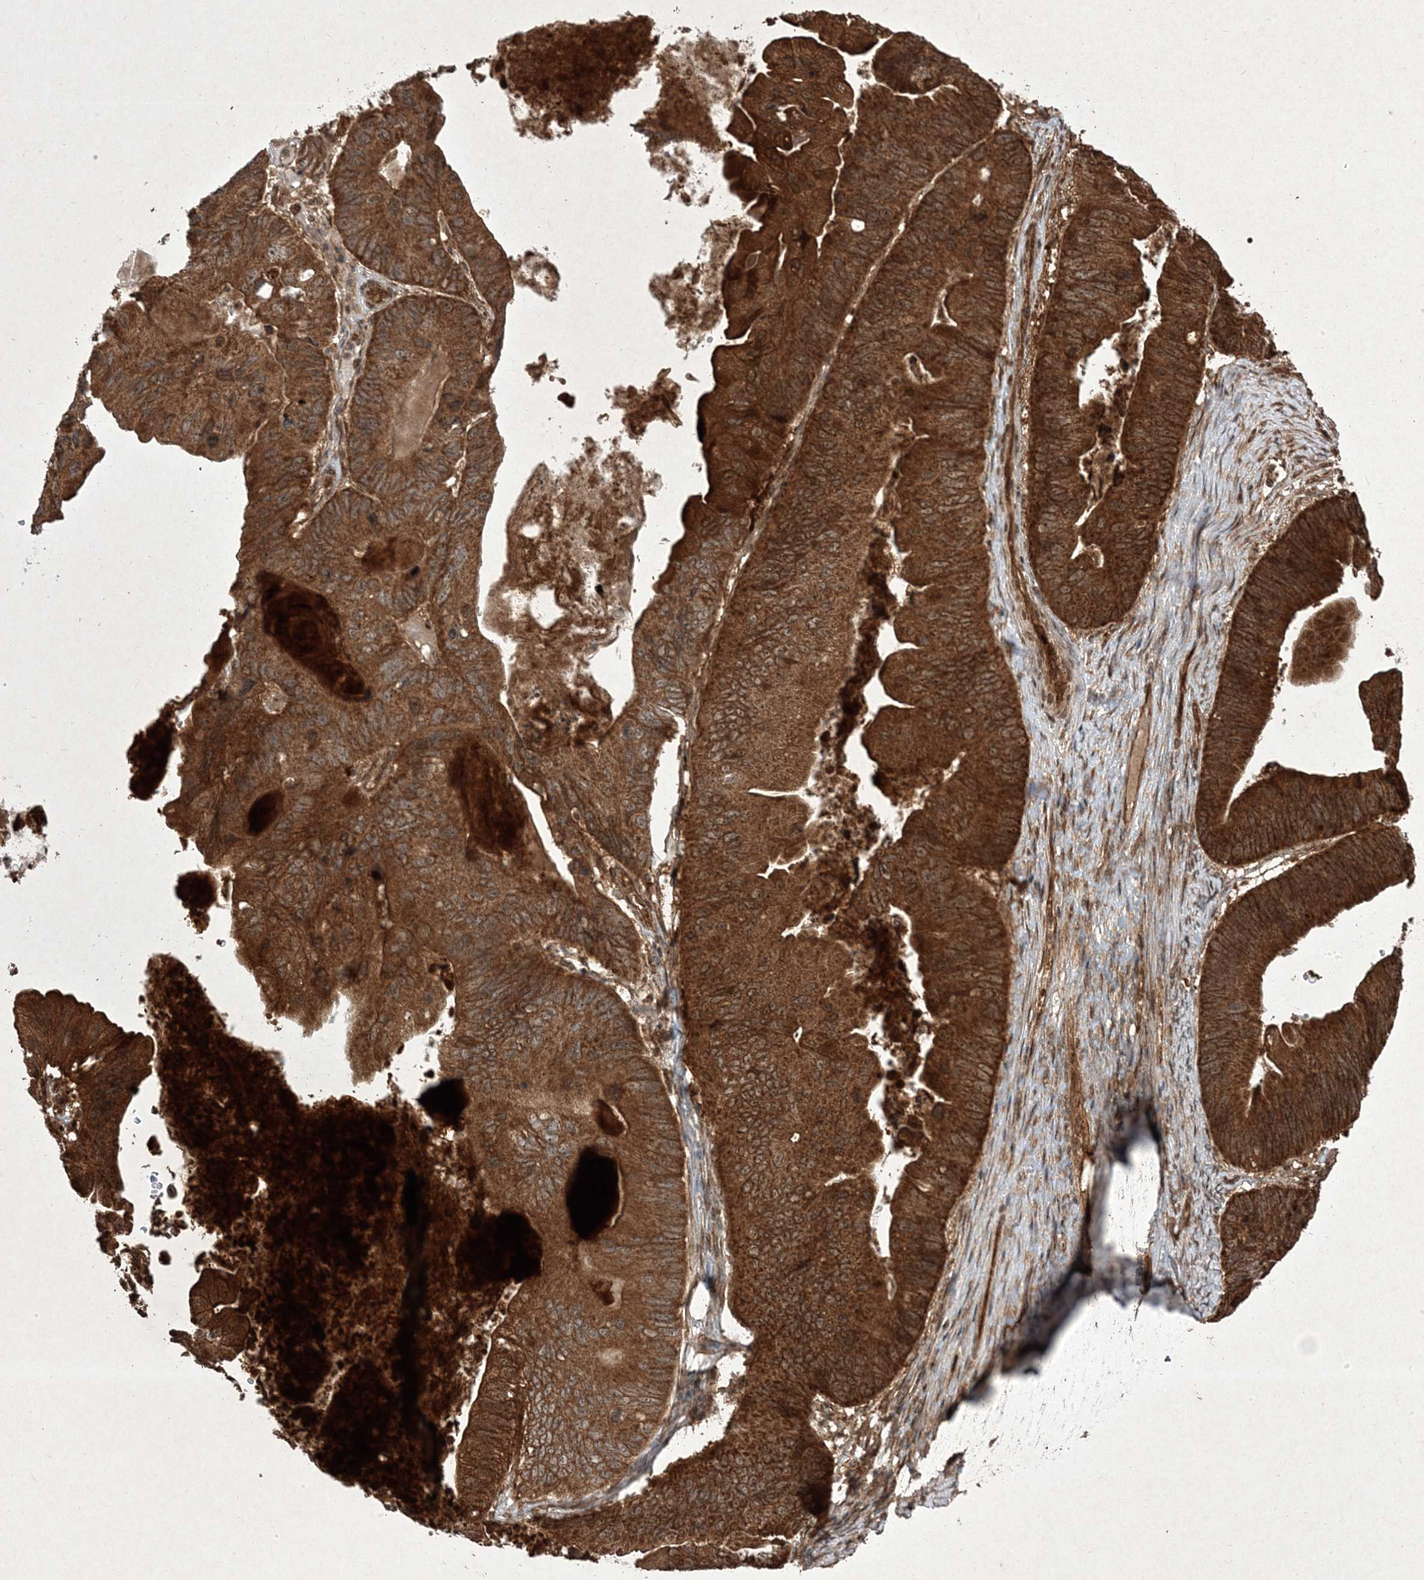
{"staining": {"intensity": "strong", "quantity": ">75%", "location": "cytoplasmic/membranous,nuclear"}, "tissue": "ovarian cancer", "cell_type": "Tumor cells", "image_type": "cancer", "snomed": [{"axis": "morphology", "description": "Cystadenocarcinoma, mucinous, NOS"}, {"axis": "topography", "description": "Ovary"}], "caption": "IHC of human ovarian mucinous cystadenocarcinoma reveals high levels of strong cytoplasmic/membranous and nuclear staining in approximately >75% of tumor cells.", "gene": "PLEKHM2", "patient": {"sex": "female", "age": 61}}